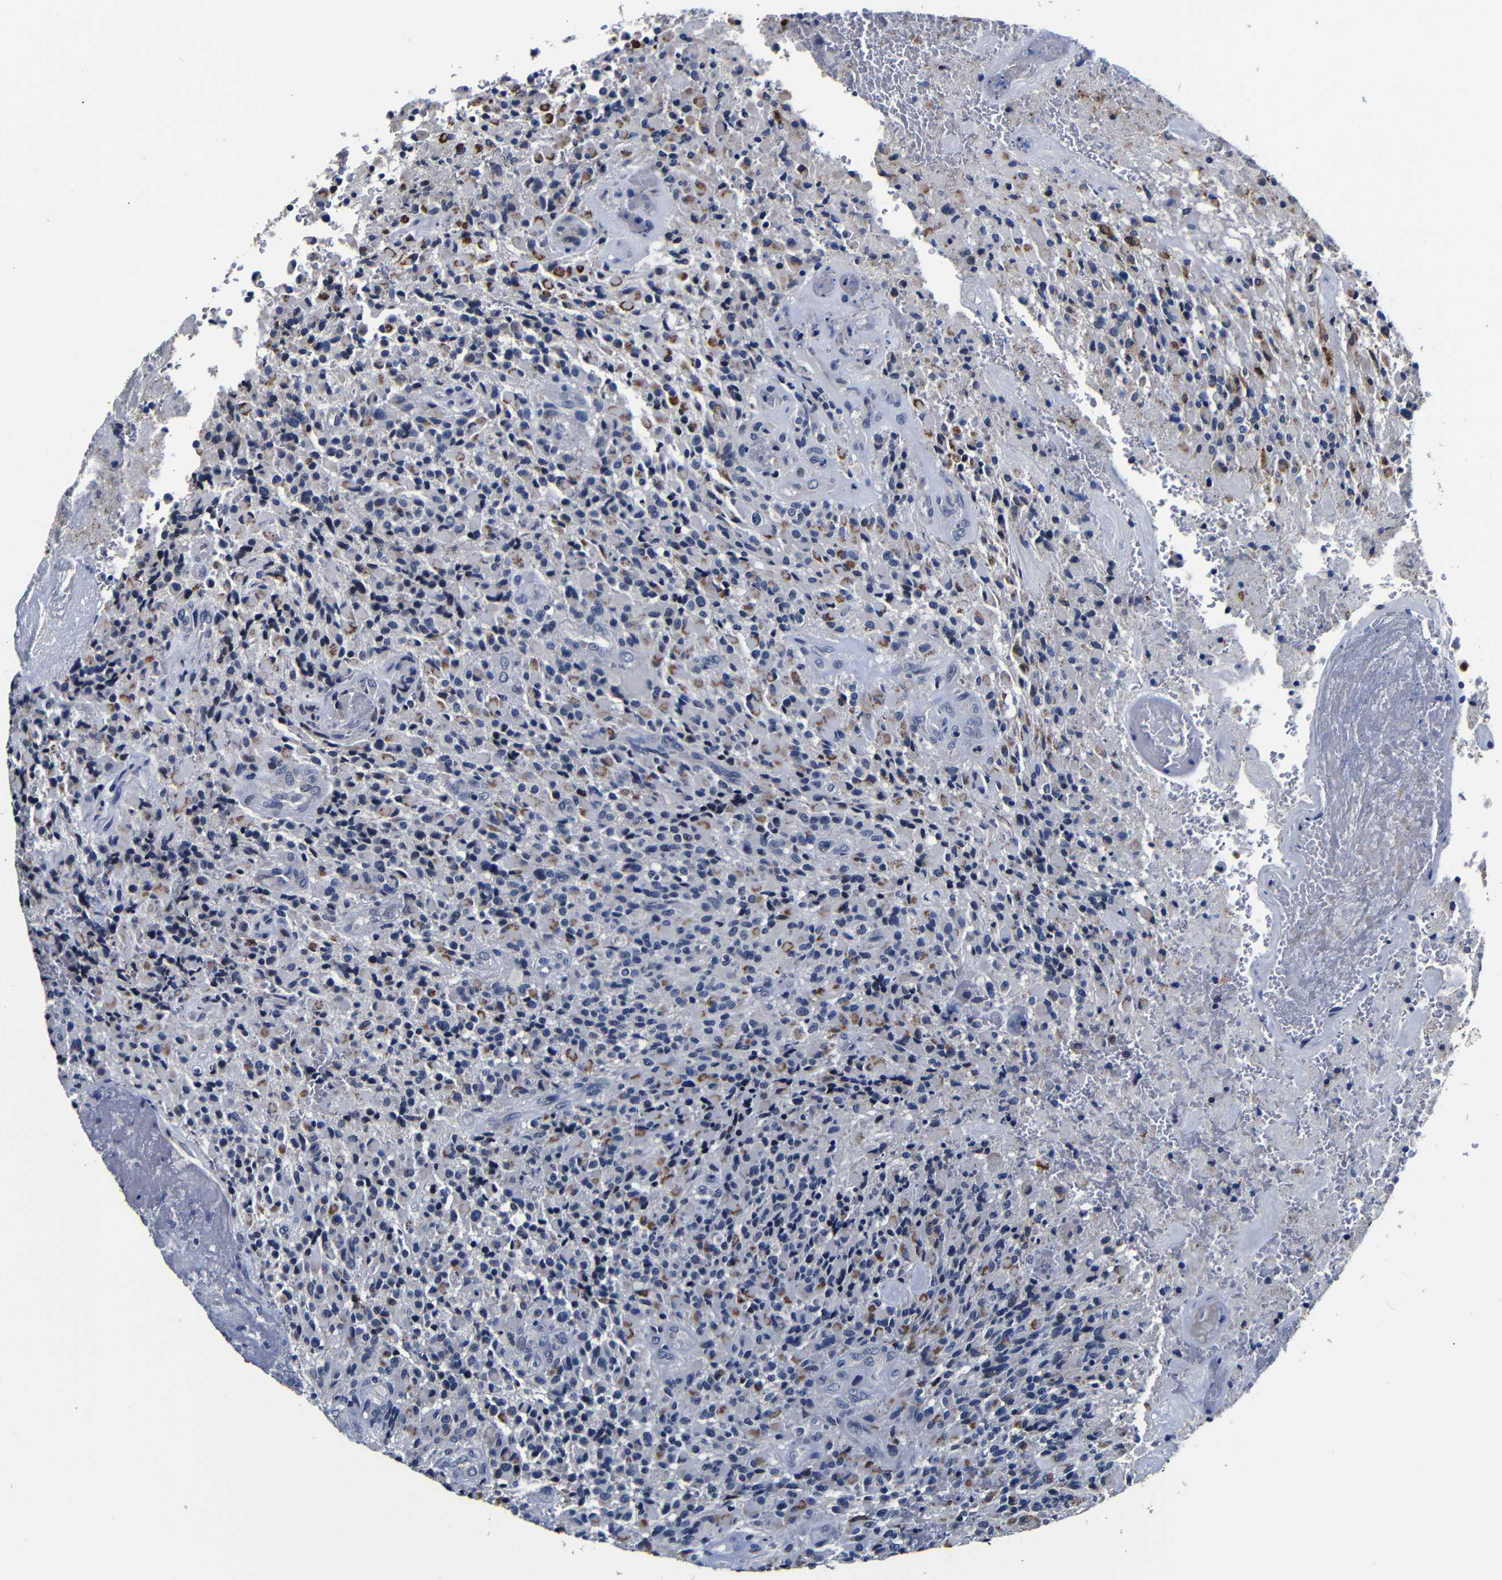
{"staining": {"intensity": "moderate", "quantity": "25%-75%", "location": "cytoplasmic/membranous"}, "tissue": "glioma", "cell_type": "Tumor cells", "image_type": "cancer", "snomed": [{"axis": "morphology", "description": "Glioma, malignant, High grade"}, {"axis": "topography", "description": "Brain"}], "caption": "Malignant glioma (high-grade) stained with DAB immunohistochemistry (IHC) exhibits medium levels of moderate cytoplasmic/membranous positivity in about 25%-75% of tumor cells.", "gene": "DEPP1", "patient": {"sex": "male", "age": 71}}